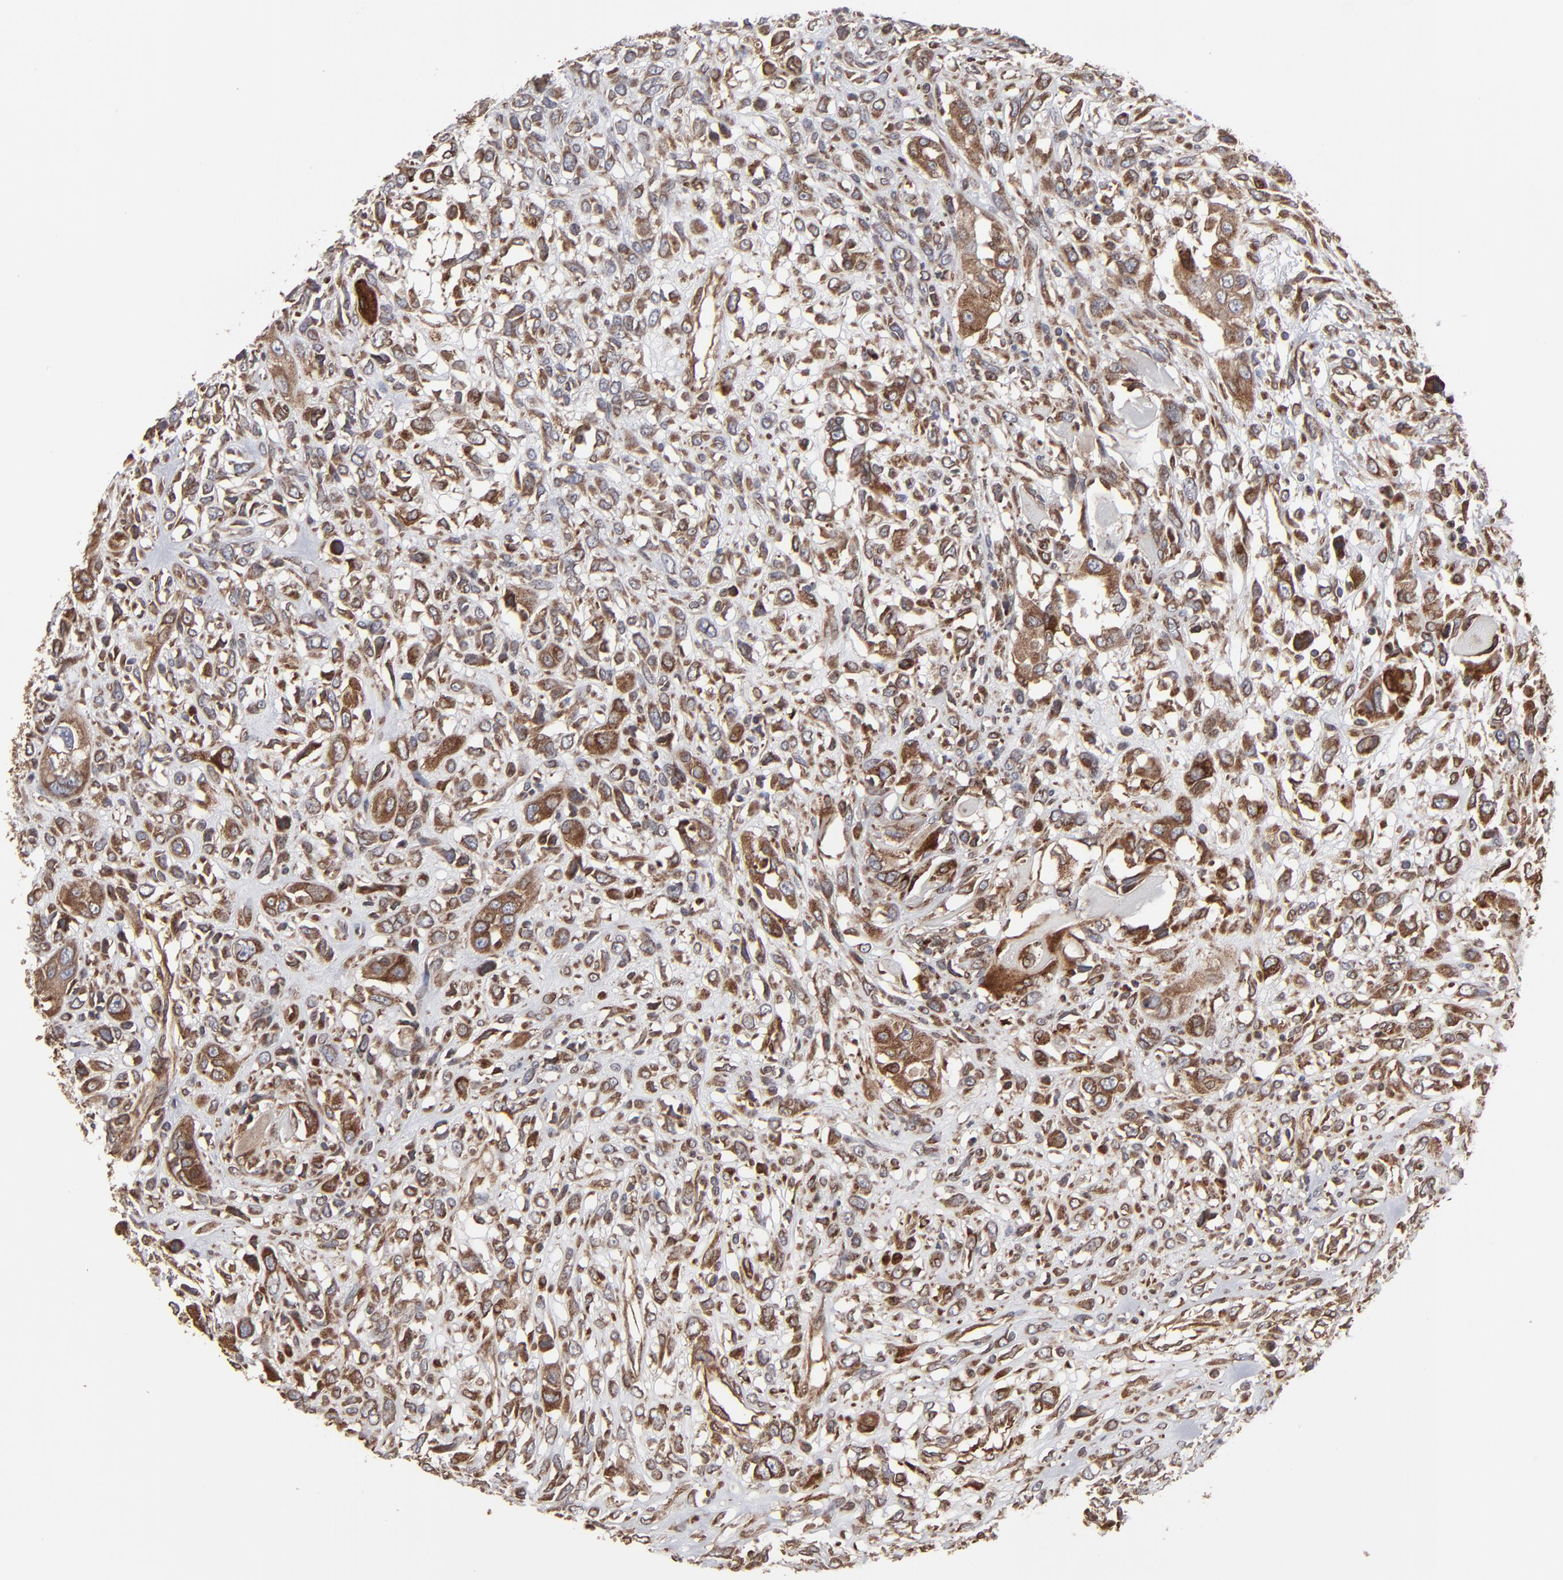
{"staining": {"intensity": "moderate", "quantity": ">75%", "location": "cytoplasmic/membranous"}, "tissue": "head and neck cancer", "cell_type": "Tumor cells", "image_type": "cancer", "snomed": [{"axis": "morphology", "description": "Neoplasm, malignant, NOS"}, {"axis": "topography", "description": "Salivary gland"}, {"axis": "topography", "description": "Head-Neck"}], "caption": "Head and neck neoplasm (malignant) stained for a protein exhibits moderate cytoplasmic/membranous positivity in tumor cells. (brown staining indicates protein expression, while blue staining denotes nuclei).", "gene": "CNIH1", "patient": {"sex": "male", "age": 43}}